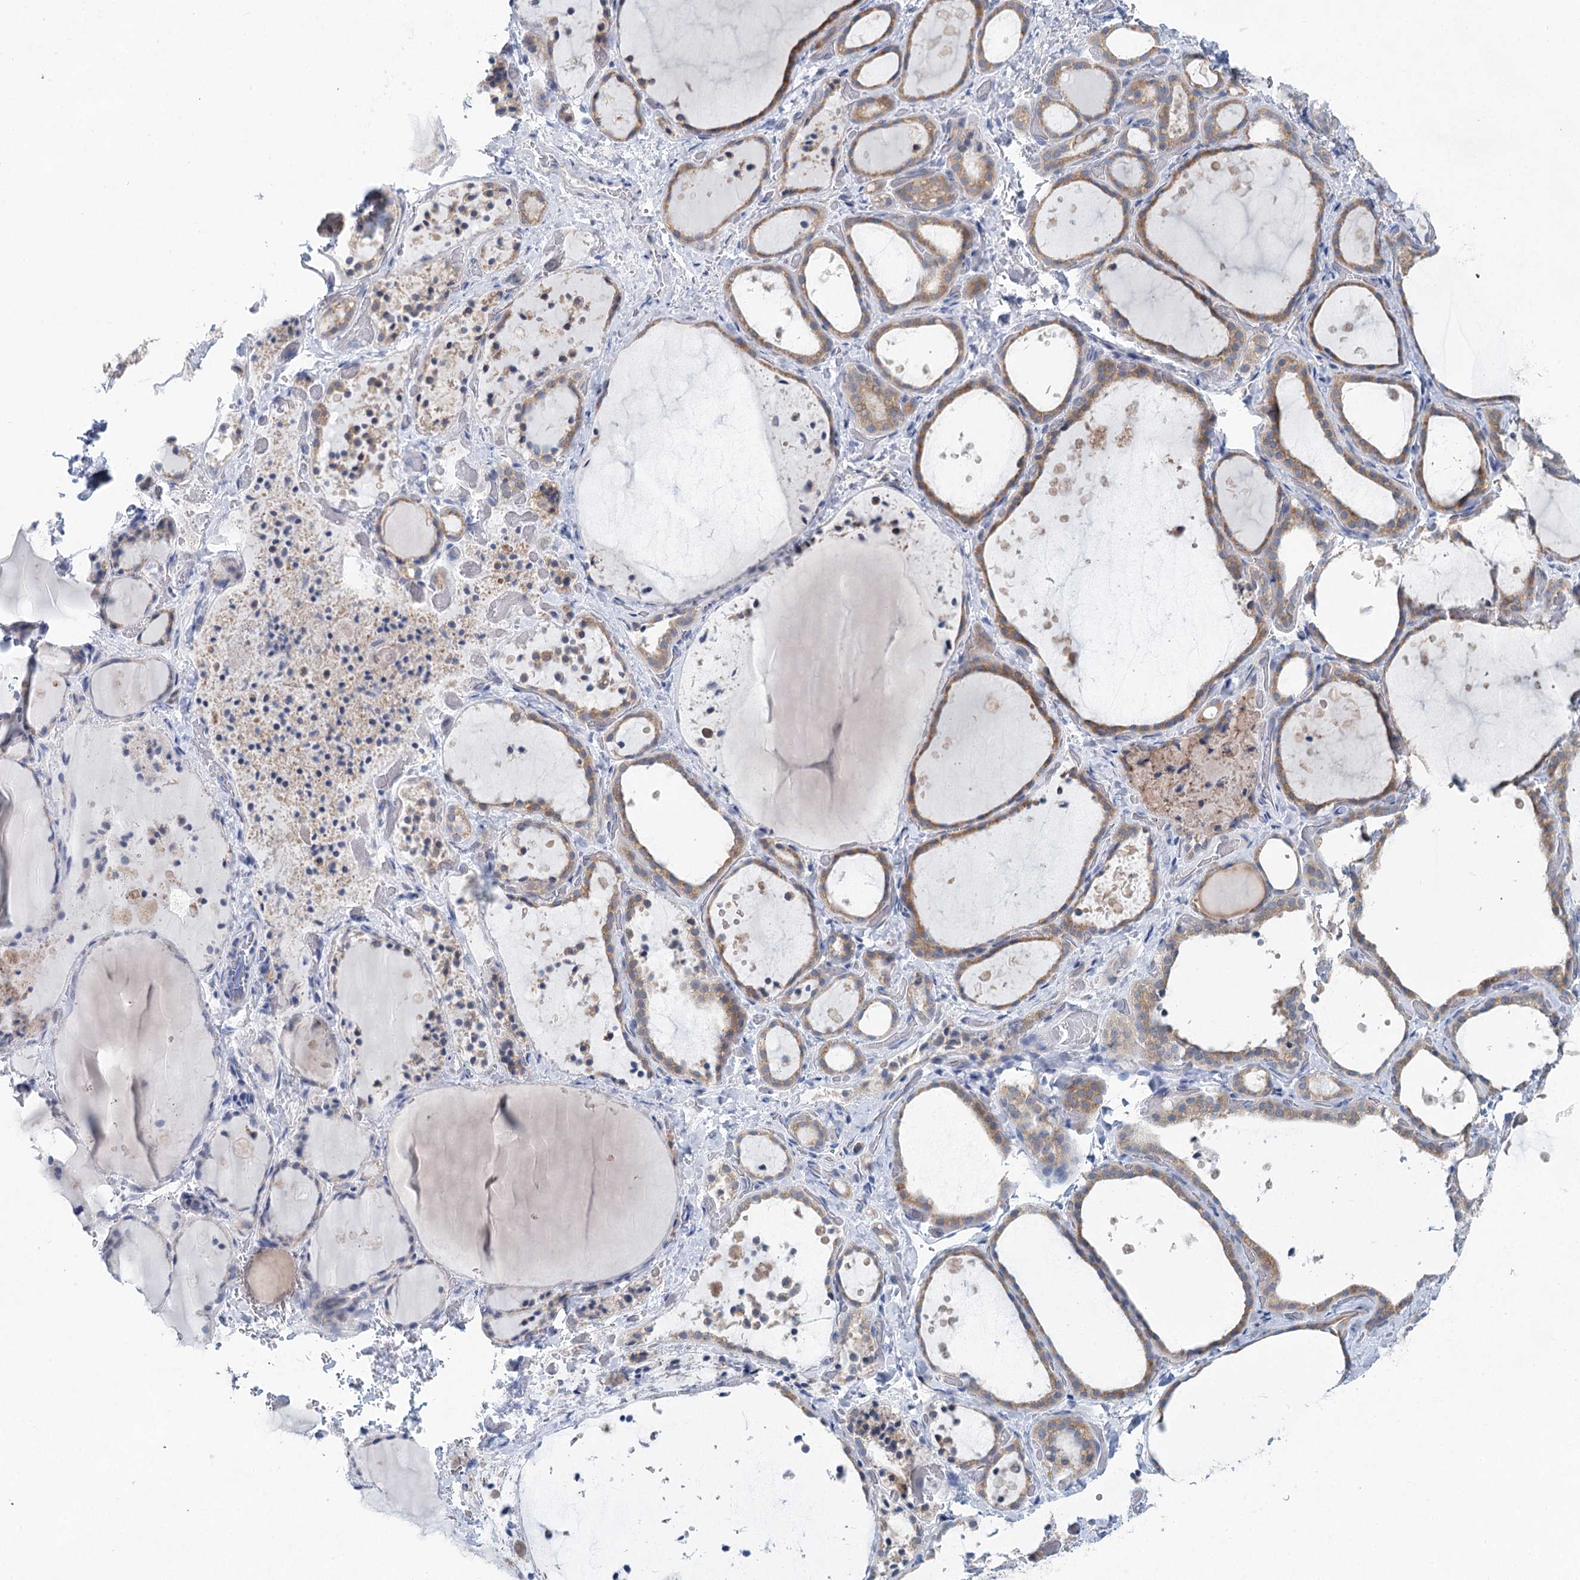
{"staining": {"intensity": "moderate", "quantity": ">75%", "location": "cytoplasmic/membranous"}, "tissue": "thyroid gland", "cell_type": "Glandular cells", "image_type": "normal", "snomed": [{"axis": "morphology", "description": "Normal tissue, NOS"}, {"axis": "topography", "description": "Thyroid gland"}], "caption": "IHC histopathology image of unremarkable thyroid gland stained for a protein (brown), which displays medium levels of moderate cytoplasmic/membranous expression in about >75% of glandular cells.", "gene": "BLTP1", "patient": {"sex": "female", "age": 44}}